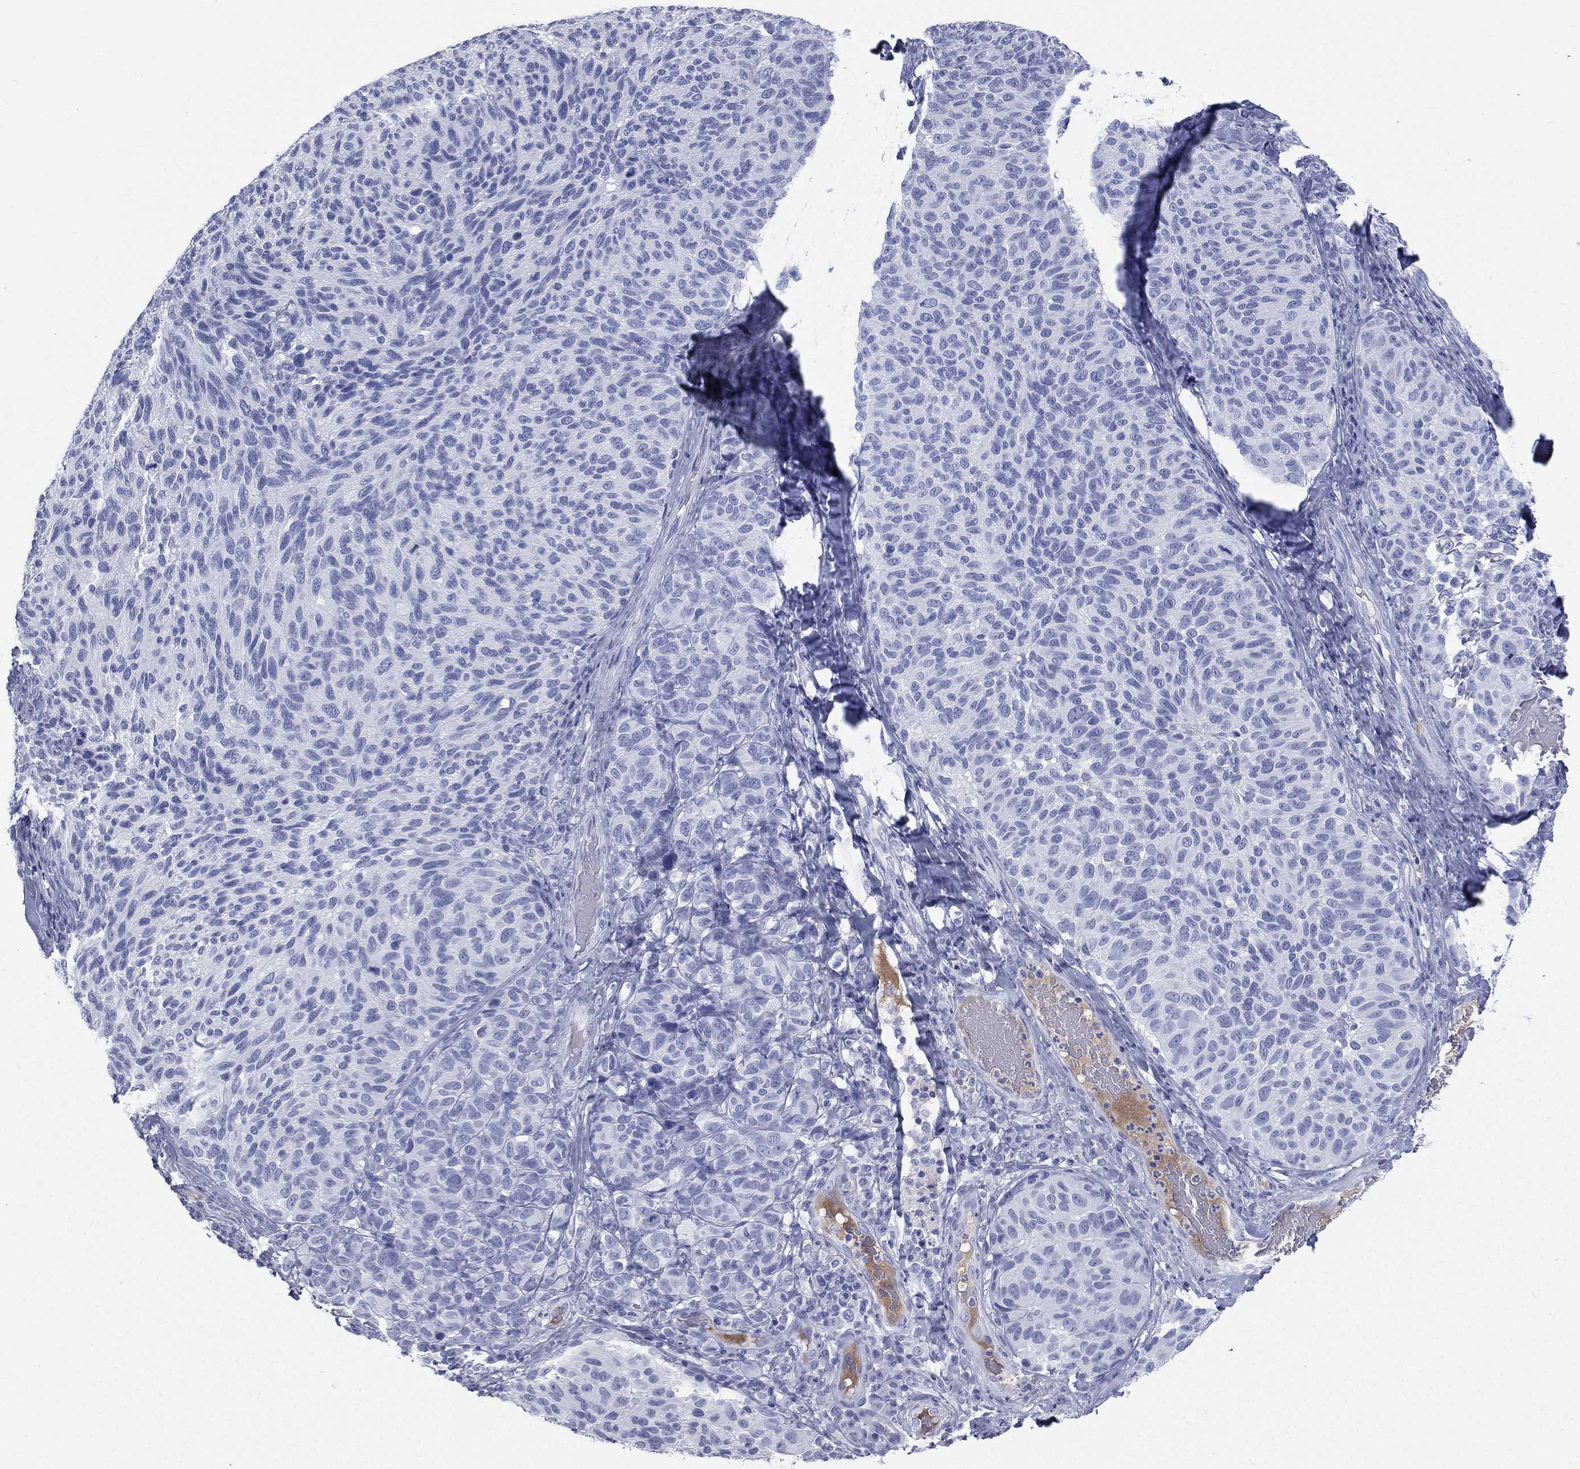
{"staining": {"intensity": "negative", "quantity": "none", "location": "none"}, "tissue": "melanoma", "cell_type": "Tumor cells", "image_type": "cancer", "snomed": [{"axis": "morphology", "description": "Malignant melanoma, NOS"}, {"axis": "topography", "description": "Skin"}], "caption": "Immunohistochemistry image of malignant melanoma stained for a protein (brown), which shows no staining in tumor cells.", "gene": "HP", "patient": {"sex": "female", "age": 73}}